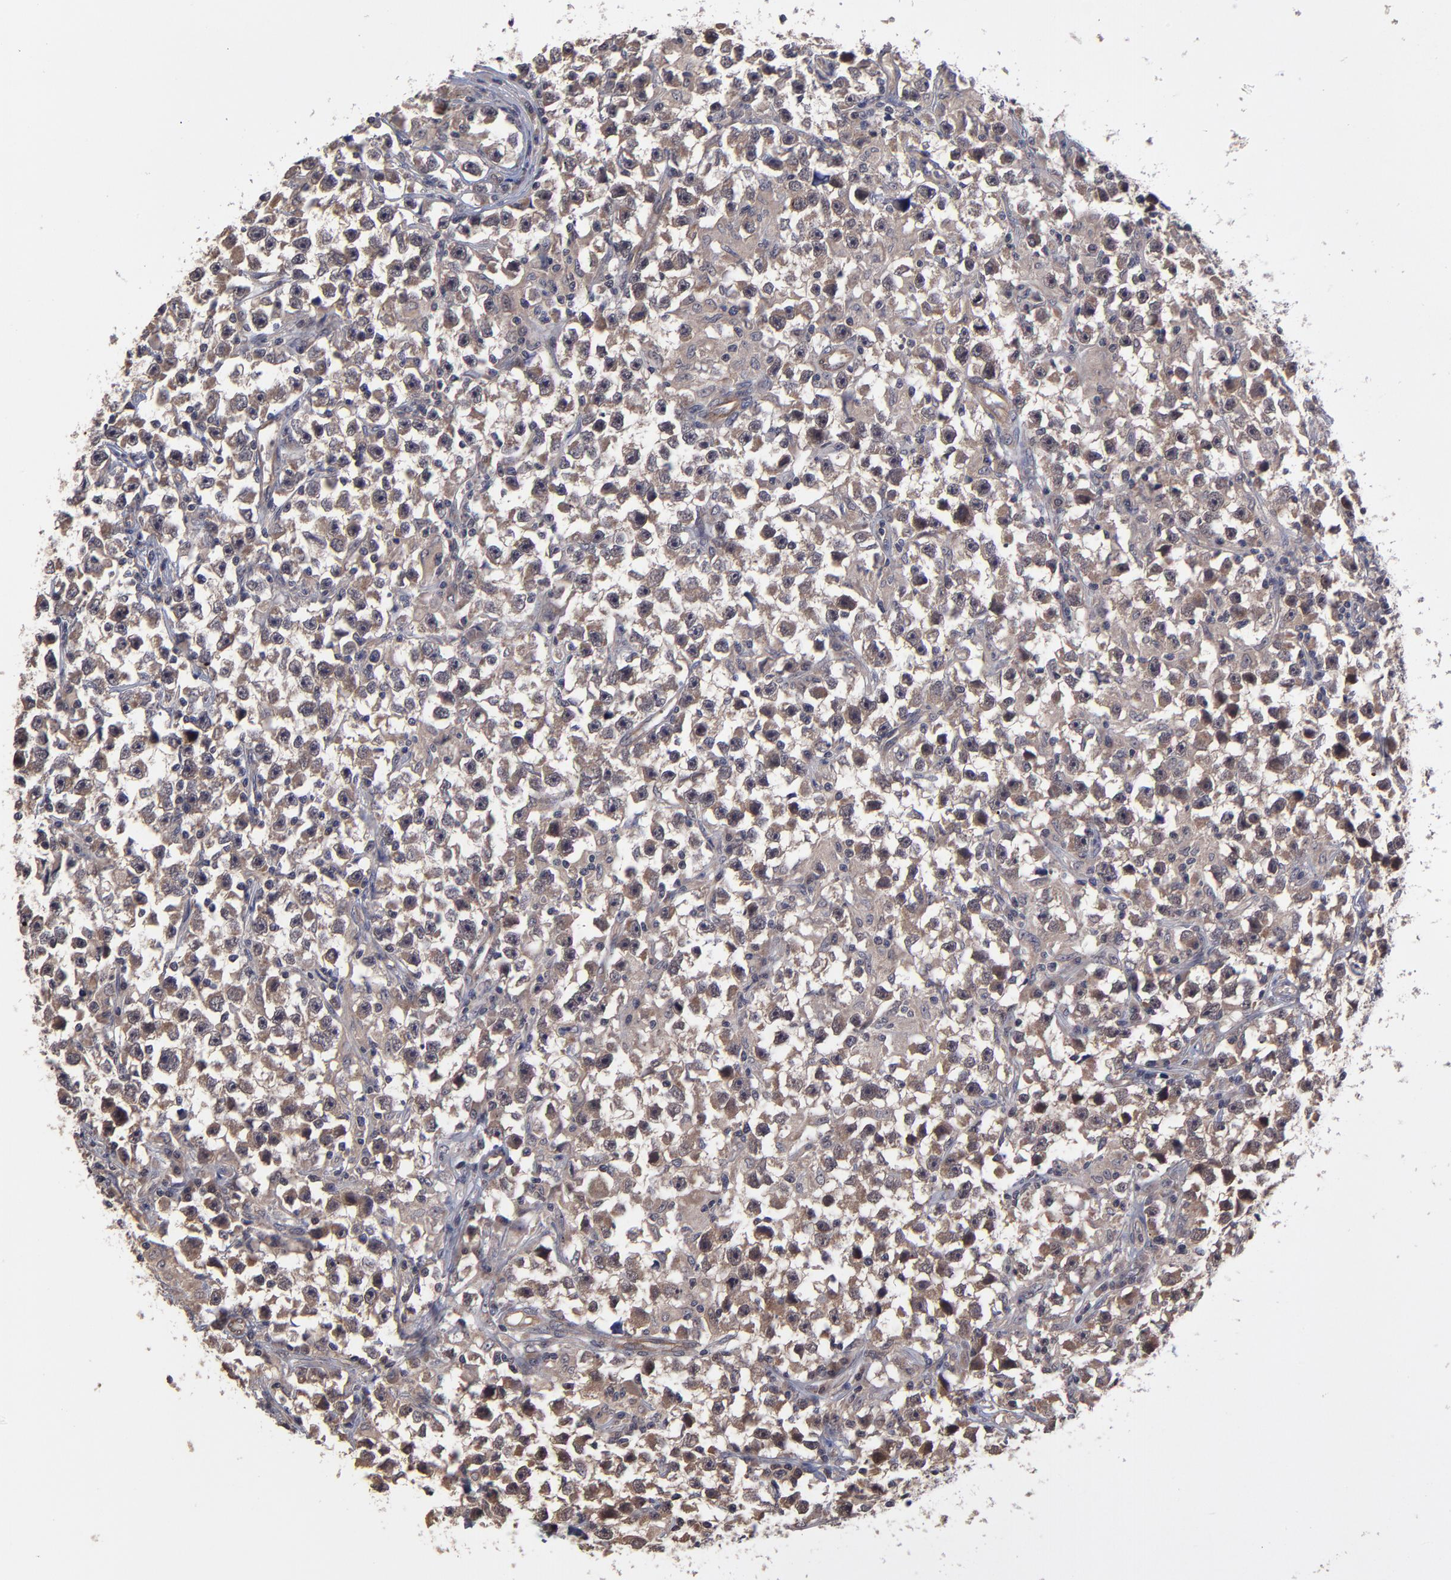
{"staining": {"intensity": "moderate", "quantity": ">75%", "location": "cytoplasmic/membranous"}, "tissue": "testis cancer", "cell_type": "Tumor cells", "image_type": "cancer", "snomed": [{"axis": "morphology", "description": "Seminoma, NOS"}, {"axis": "topography", "description": "Testis"}], "caption": "High-power microscopy captured an immunohistochemistry (IHC) micrograph of testis cancer (seminoma), revealing moderate cytoplasmic/membranous expression in about >75% of tumor cells.", "gene": "ZNF780B", "patient": {"sex": "male", "age": 33}}